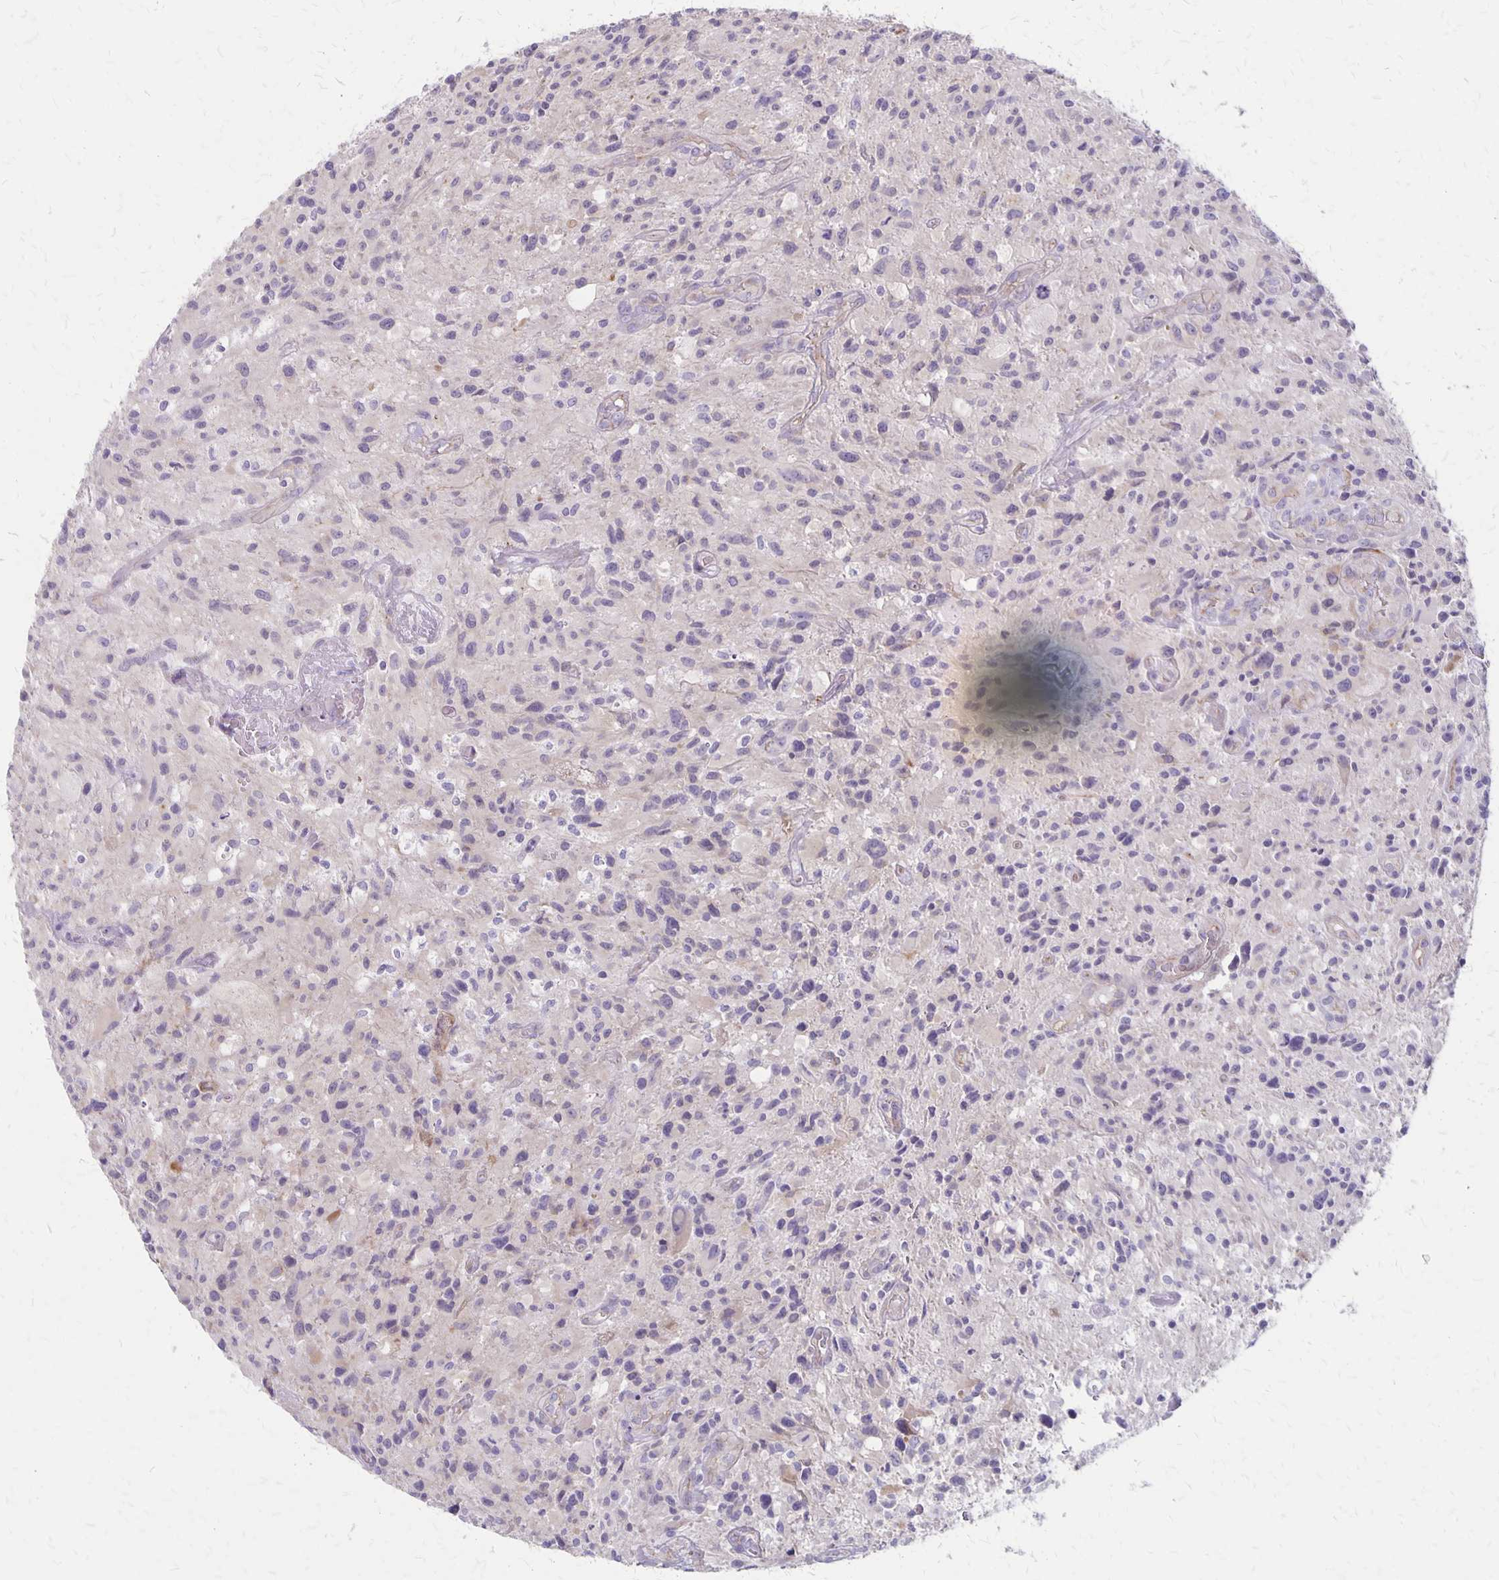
{"staining": {"intensity": "negative", "quantity": "none", "location": "none"}, "tissue": "glioma", "cell_type": "Tumor cells", "image_type": "cancer", "snomed": [{"axis": "morphology", "description": "Glioma, malignant, High grade"}, {"axis": "topography", "description": "Brain"}], "caption": "The IHC photomicrograph has no significant positivity in tumor cells of glioma tissue.", "gene": "HOMER1", "patient": {"sex": "male", "age": 63}}